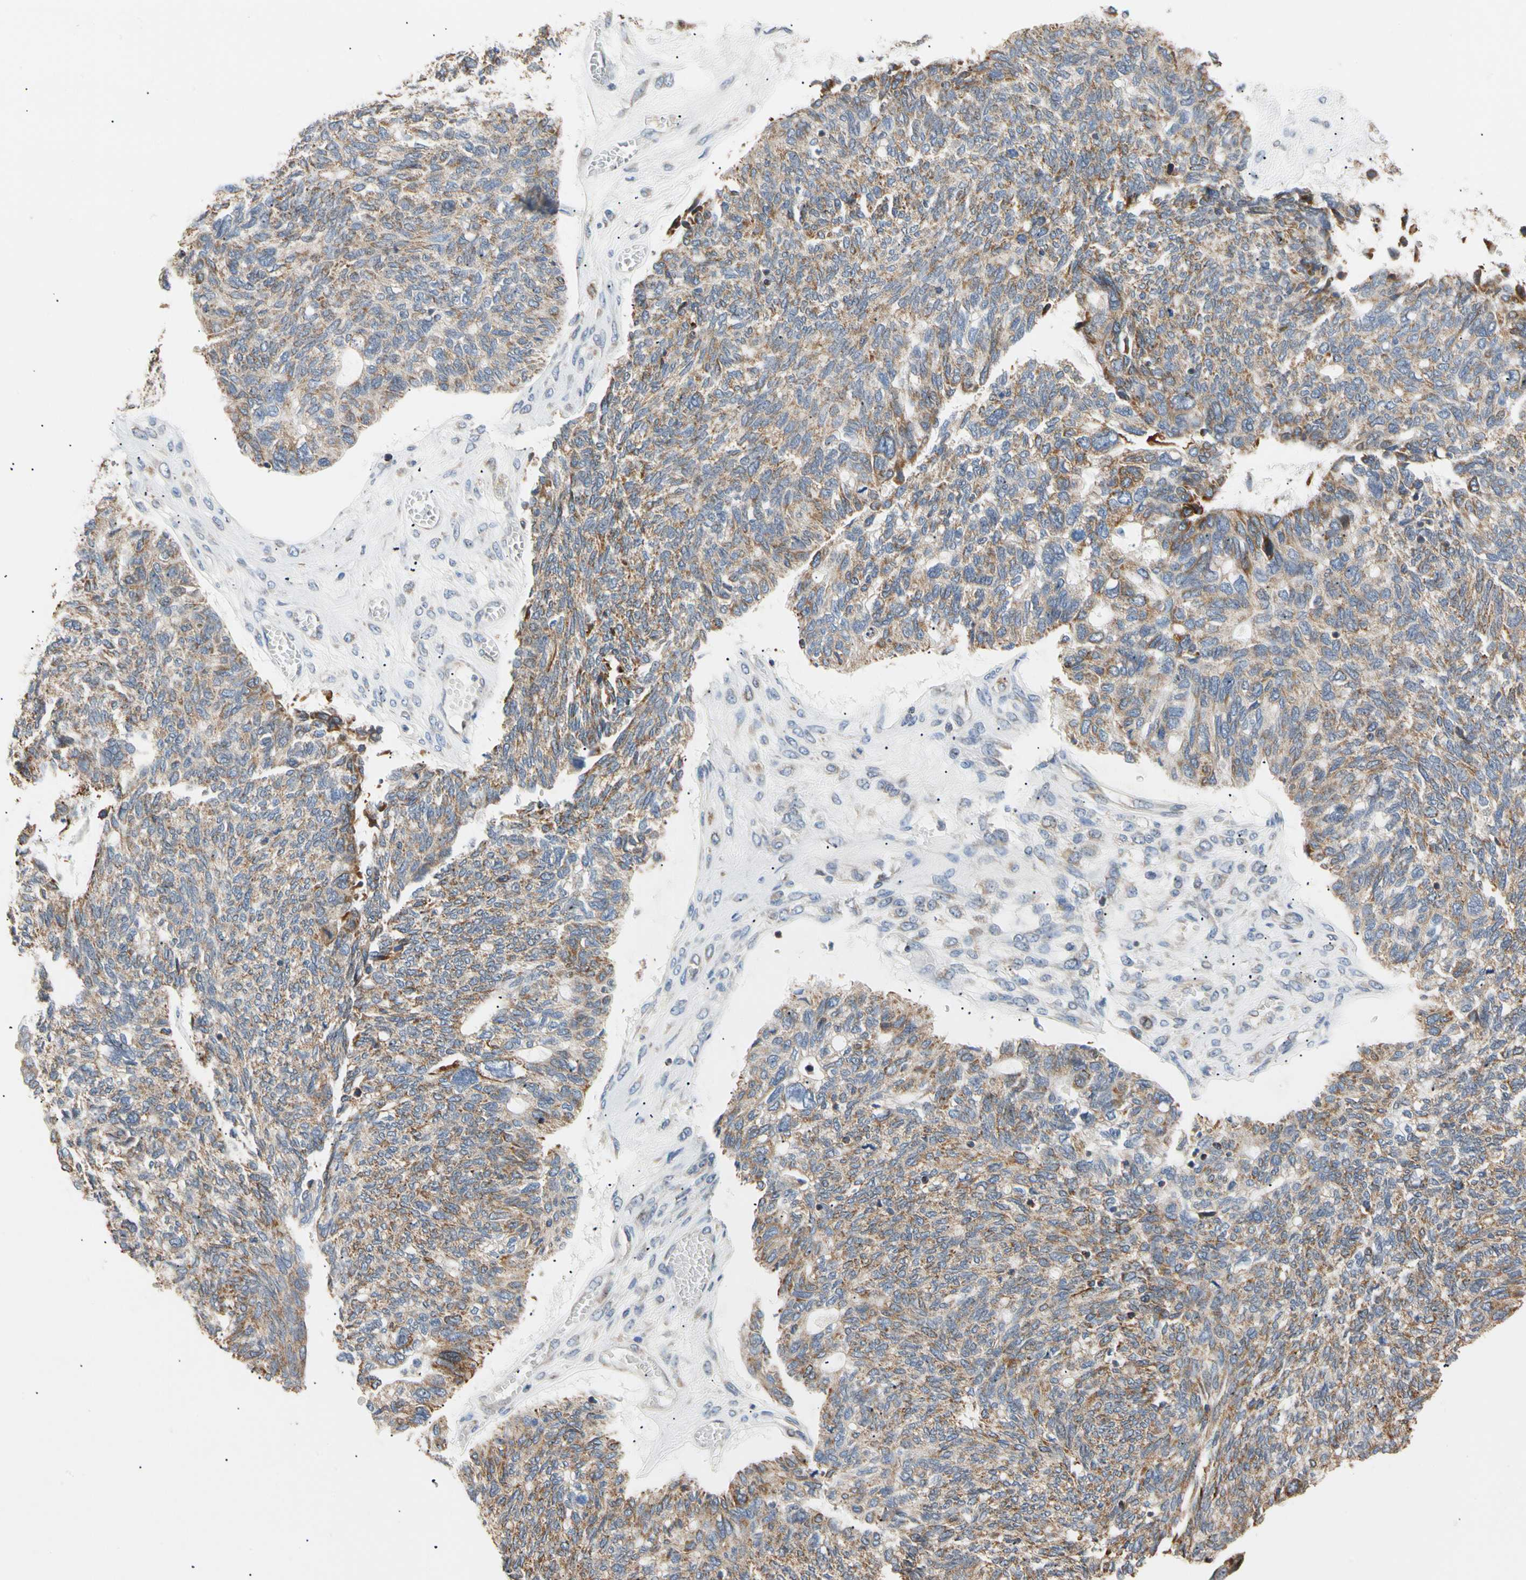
{"staining": {"intensity": "moderate", "quantity": ">75%", "location": "cytoplasmic/membranous"}, "tissue": "ovarian cancer", "cell_type": "Tumor cells", "image_type": "cancer", "snomed": [{"axis": "morphology", "description": "Cystadenocarcinoma, serous, NOS"}, {"axis": "topography", "description": "Ovary"}], "caption": "Immunohistochemical staining of ovarian serous cystadenocarcinoma reveals medium levels of moderate cytoplasmic/membranous positivity in about >75% of tumor cells.", "gene": "PLGRKT", "patient": {"sex": "female", "age": 79}}